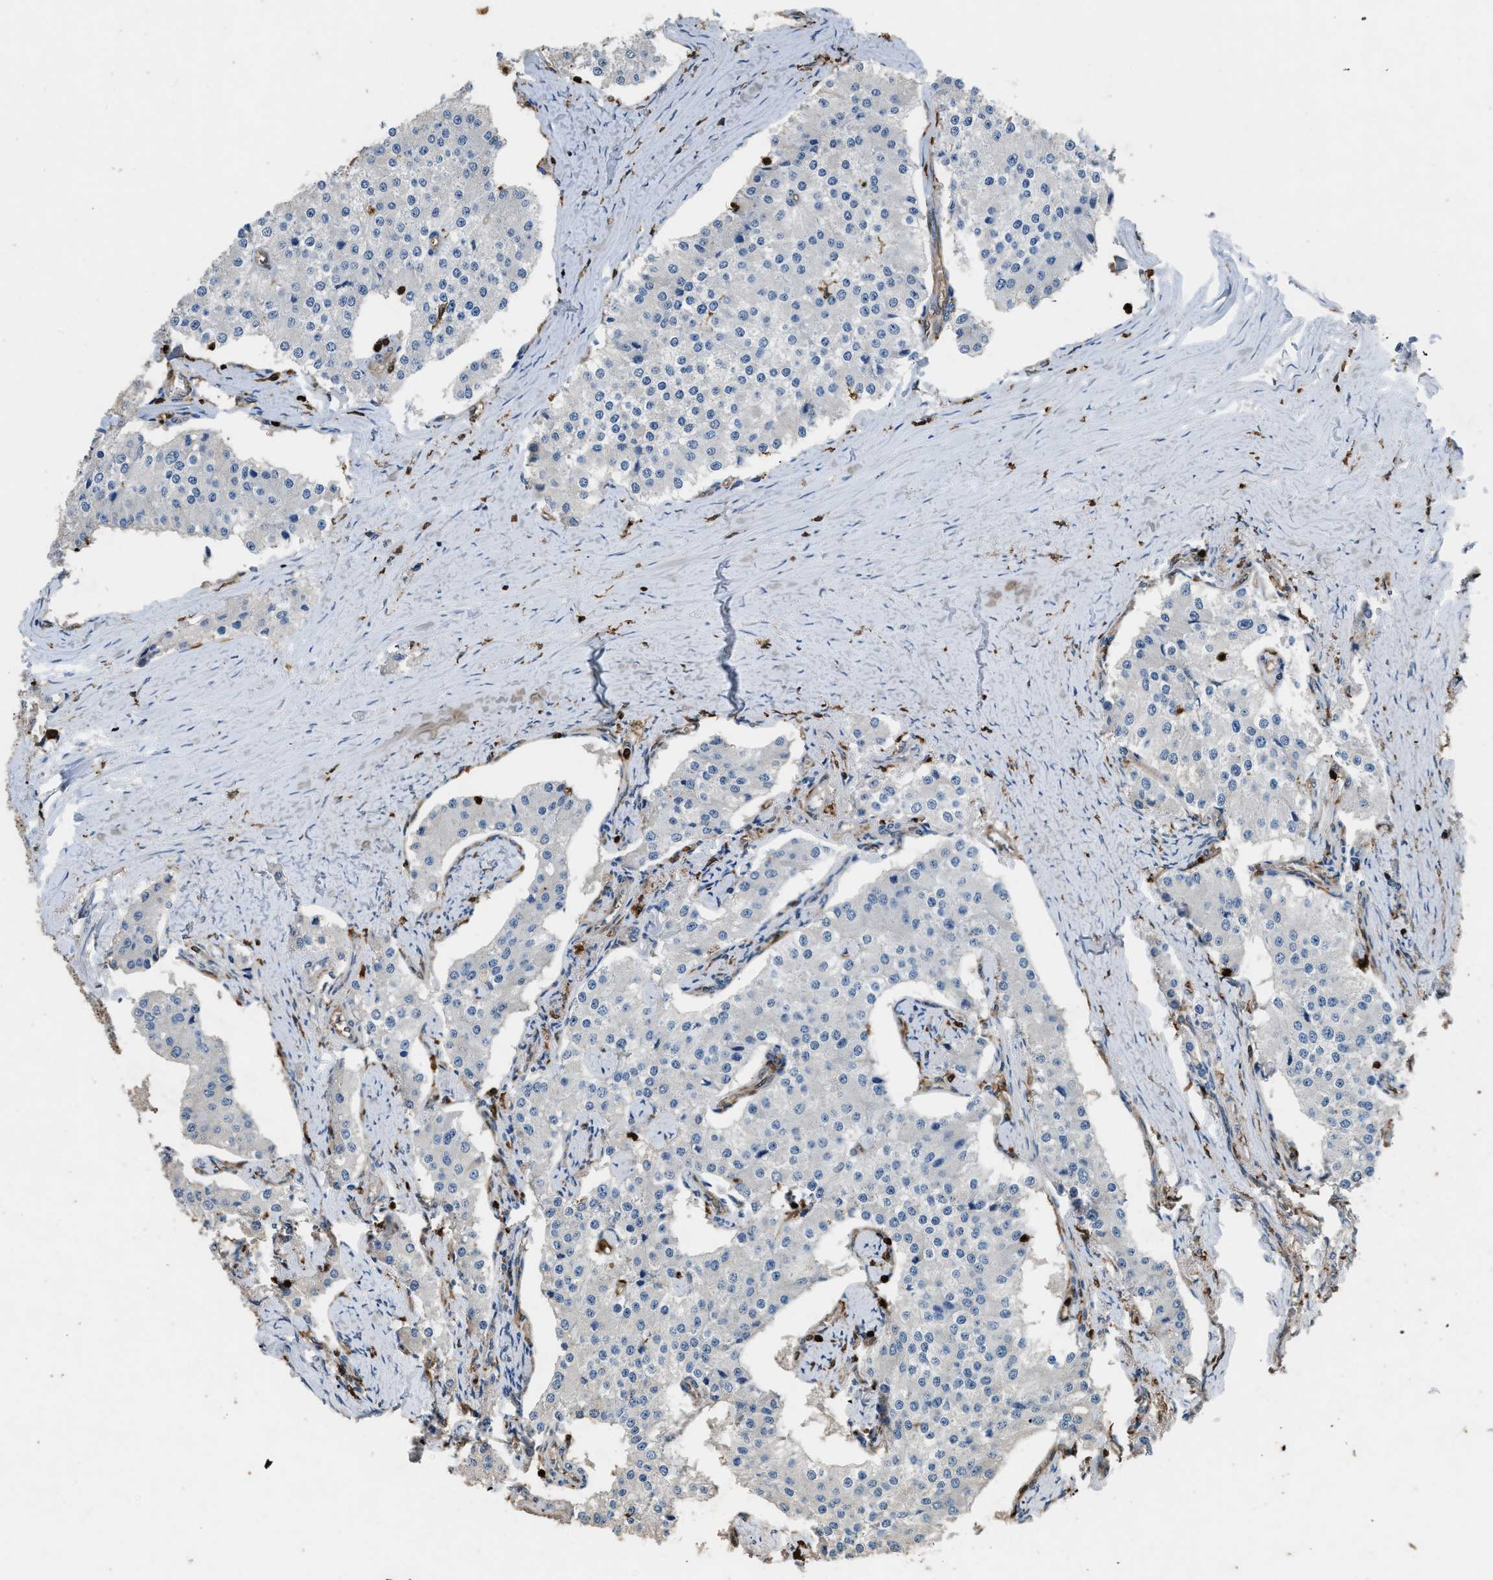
{"staining": {"intensity": "negative", "quantity": "none", "location": "none"}, "tissue": "carcinoid", "cell_type": "Tumor cells", "image_type": "cancer", "snomed": [{"axis": "morphology", "description": "Carcinoid, malignant, NOS"}, {"axis": "topography", "description": "Colon"}], "caption": "Carcinoid stained for a protein using immunohistochemistry (IHC) exhibits no staining tumor cells.", "gene": "ARHGDIB", "patient": {"sex": "female", "age": 52}}